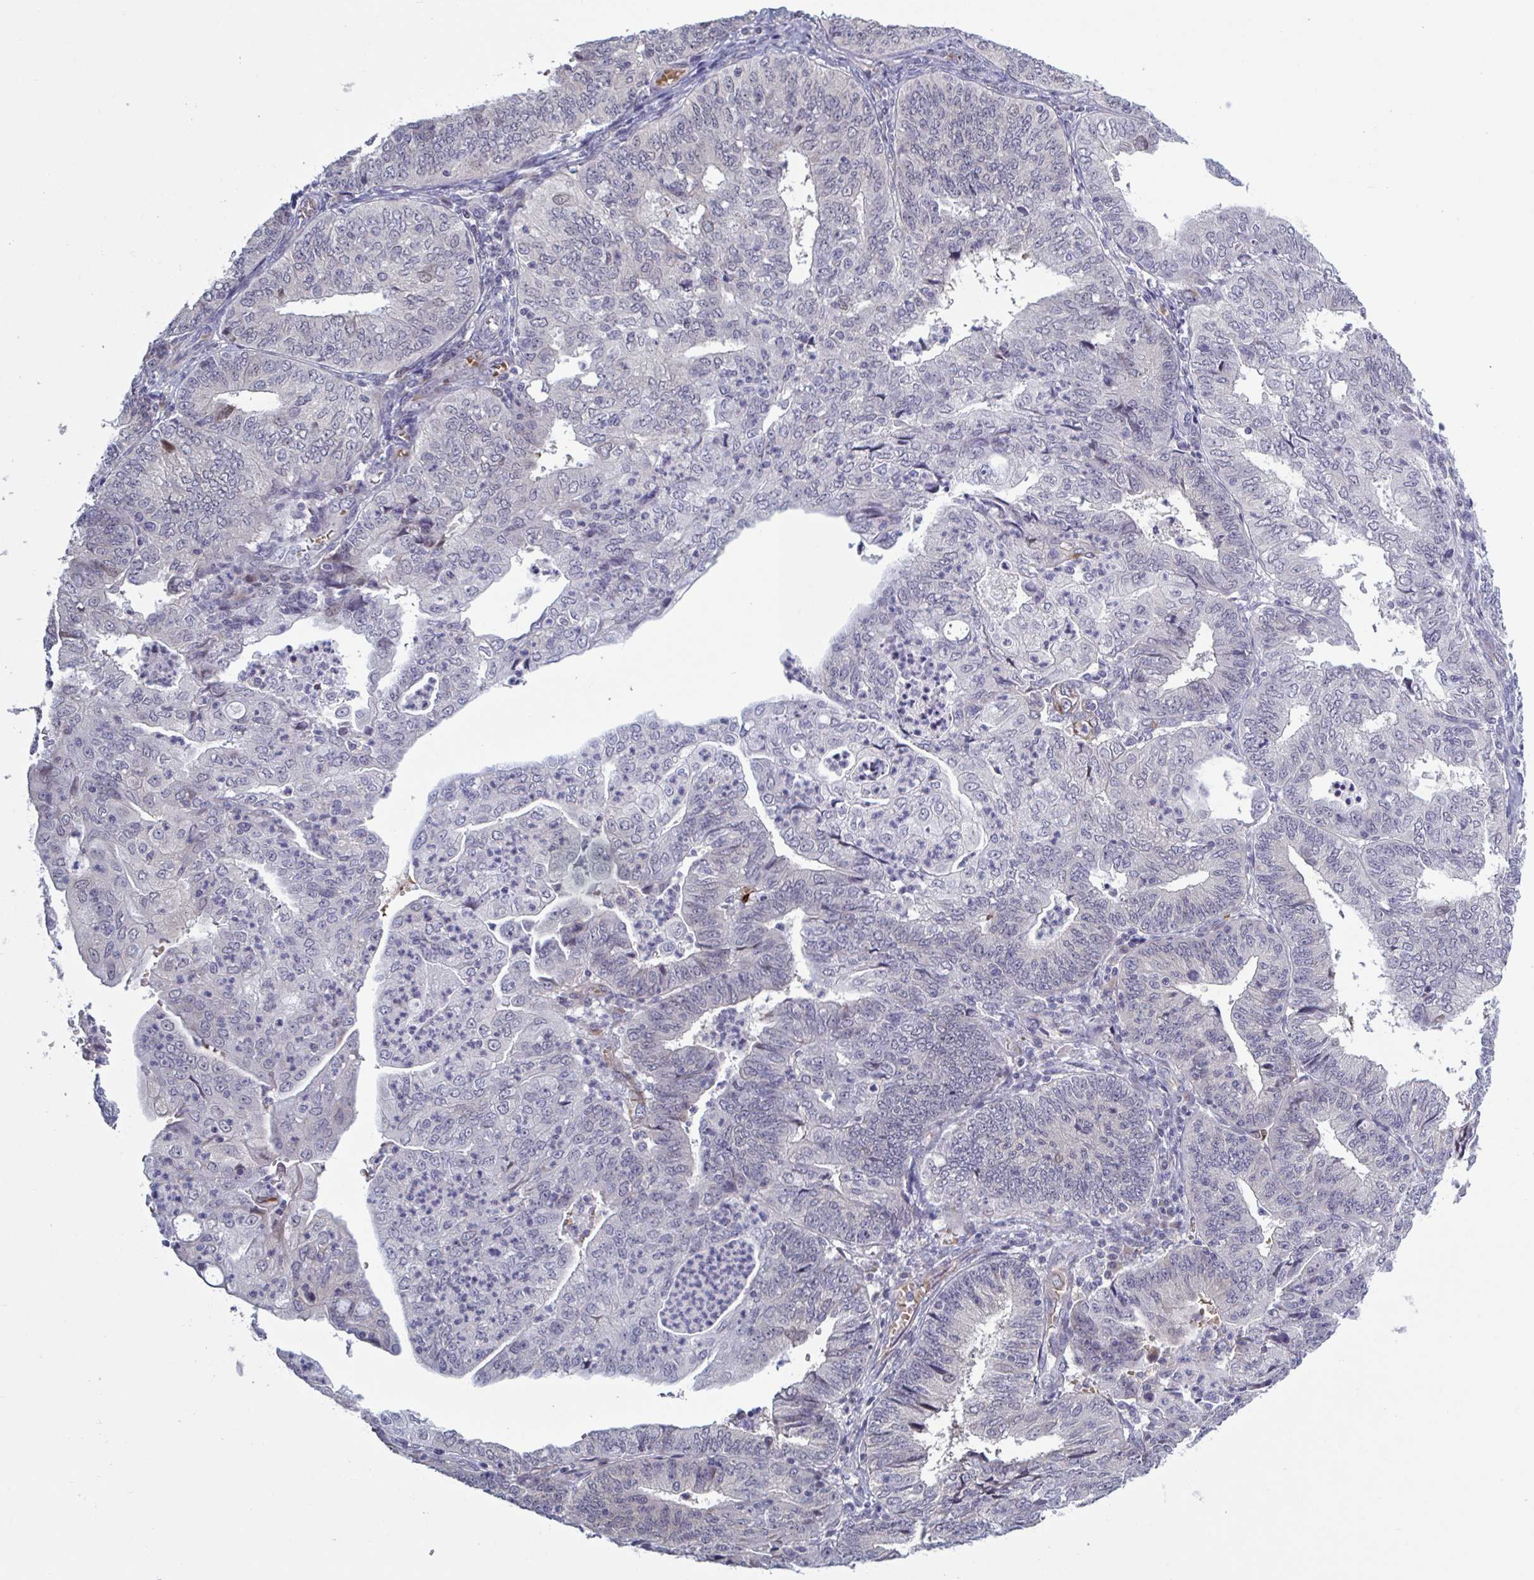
{"staining": {"intensity": "negative", "quantity": "none", "location": "none"}, "tissue": "endometrial cancer", "cell_type": "Tumor cells", "image_type": "cancer", "snomed": [{"axis": "morphology", "description": "Adenocarcinoma, NOS"}, {"axis": "topography", "description": "Endometrium"}], "caption": "This is a photomicrograph of IHC staining of endometrial cancer (adenocarcinoma), which shows no expression in tumor cells.", "gene": "HSD11B2", "patient": {"sex": "female", "age": 56}}